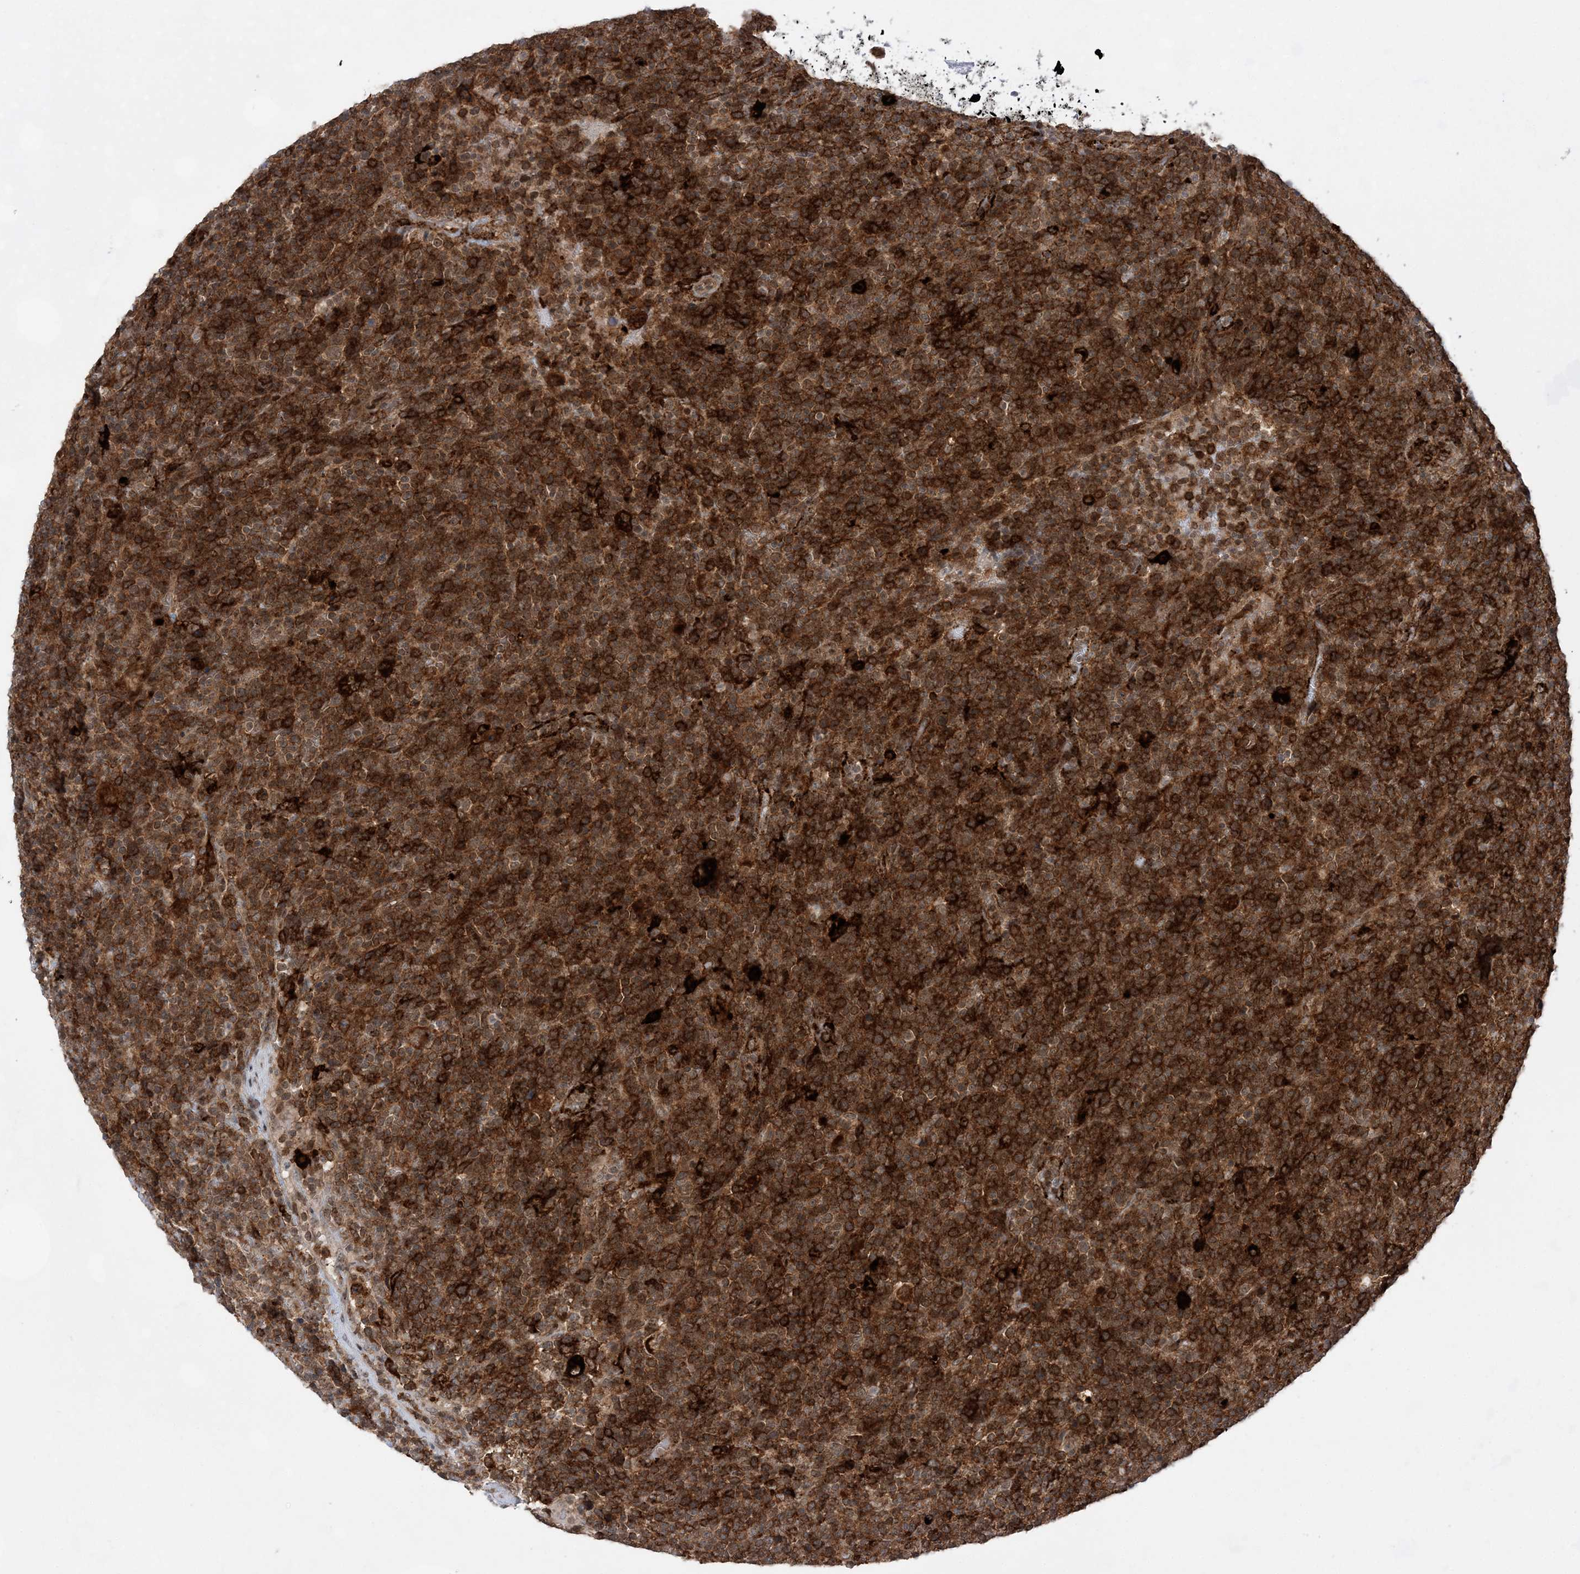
{"staining": {"intensity": "strong", "quantity": ">75%", "location": "cytoplasmic/membranous"}, "tissue": "lymphoma", "cell_type": "Tumor cells", "image_type": "cancer", "snomed": [{"axis": "morphology", "description": "Malignant lymphoma, non-Hodgkin's type, High grade"}, {"axis": "topography", "description": "Lymph node"}], "caption": "An image of human lymphoma stained for a protein shows strong cytoplasmic/membranous brown staining in tumor cells.", "gene": "ANAPC15", "patient": {"sex": "male", "age": 61}}